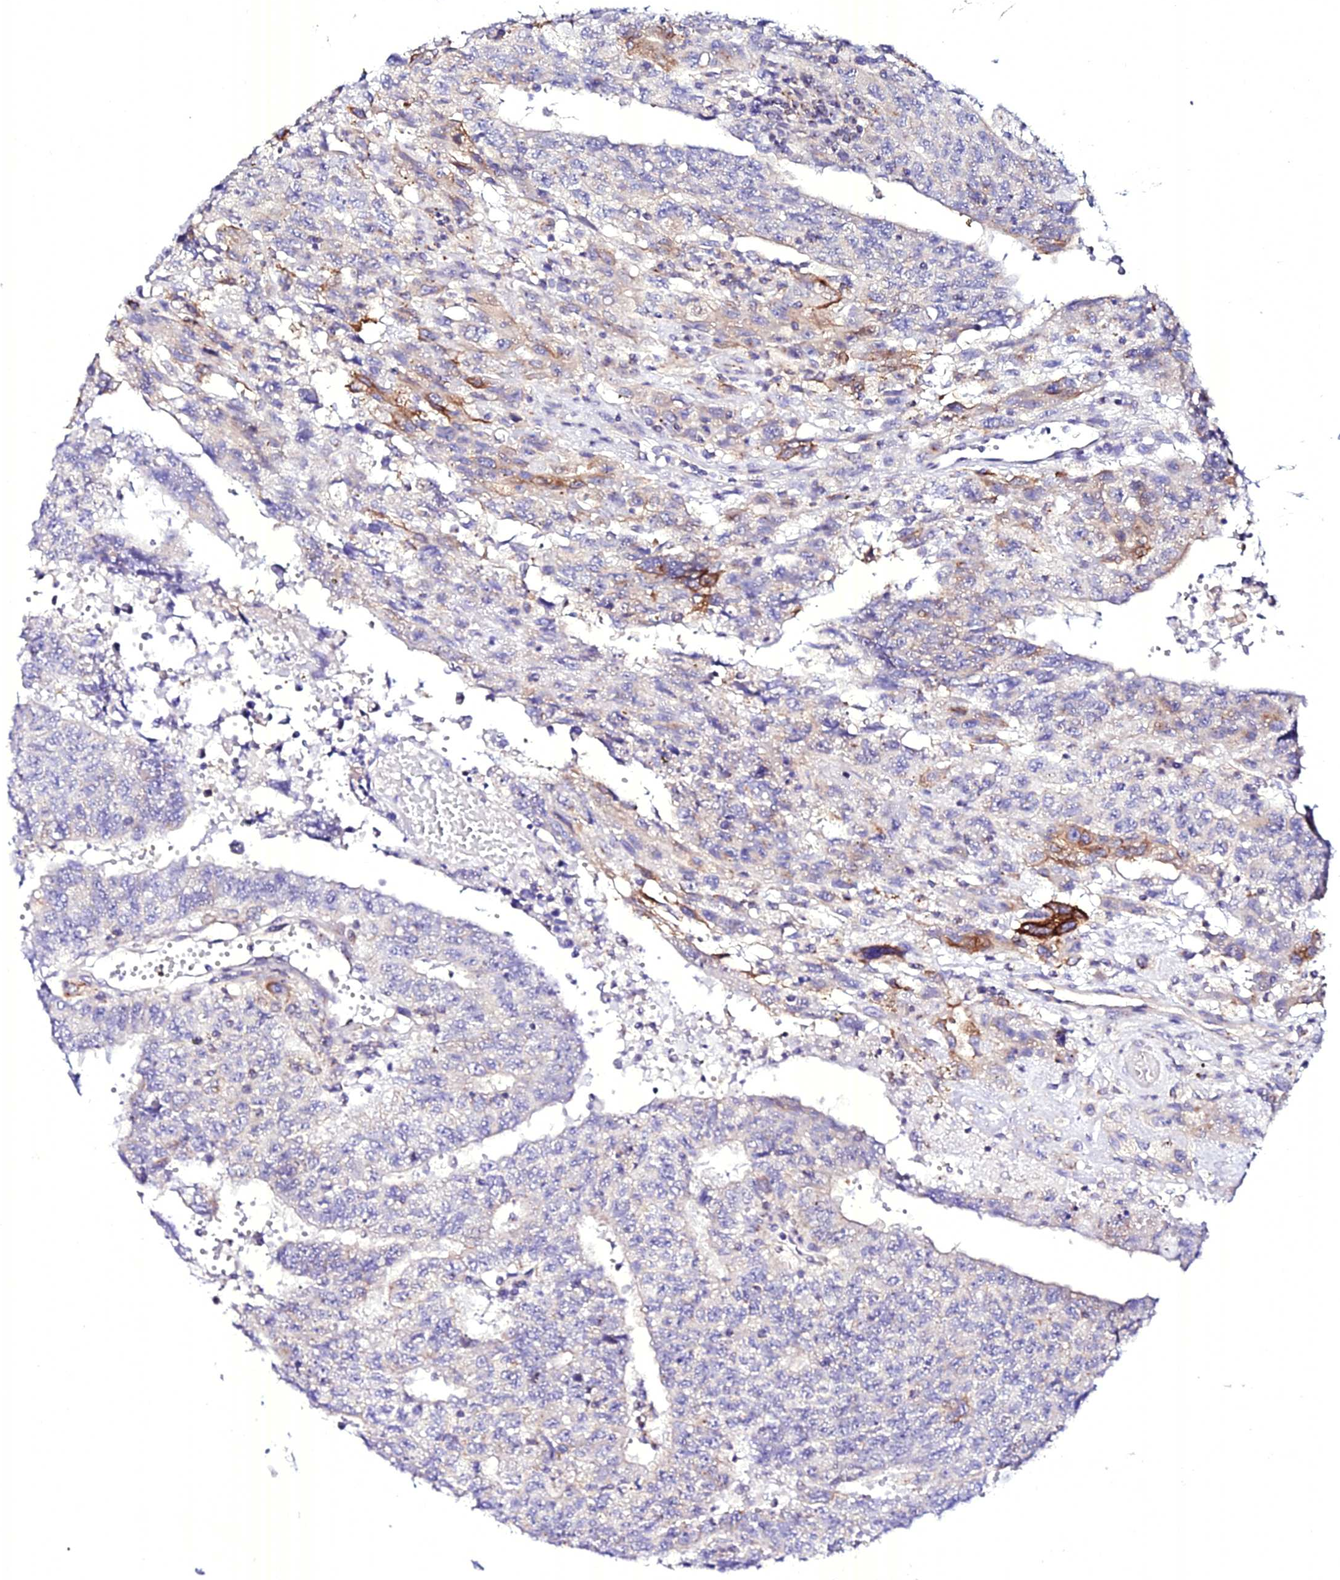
{"staining": {"intensity": "negative", "quantity": "none", "location": "none"}, "tissue": "testis cancer", "cell_type": "Tumor cells", "image_type": "cancer", "snomed": [{"axis": "morphology", "description": "Carcinoma, Embryonal, NOS"}, {"axis": "topography", "description": "Testis"}], "caption": "A histopathology image of testis cancer stained for a protein reveals no brown staining in tumor cells. The staining was performed using DAB (3,3'-diaminobenzidine) to visualize the protein expression in brown, while the nuclei were stained in blue with hematoxylin (Magnification: 20x).", "gene": "ATG16L2", "patient": {"sex": "male", "age": 34}}